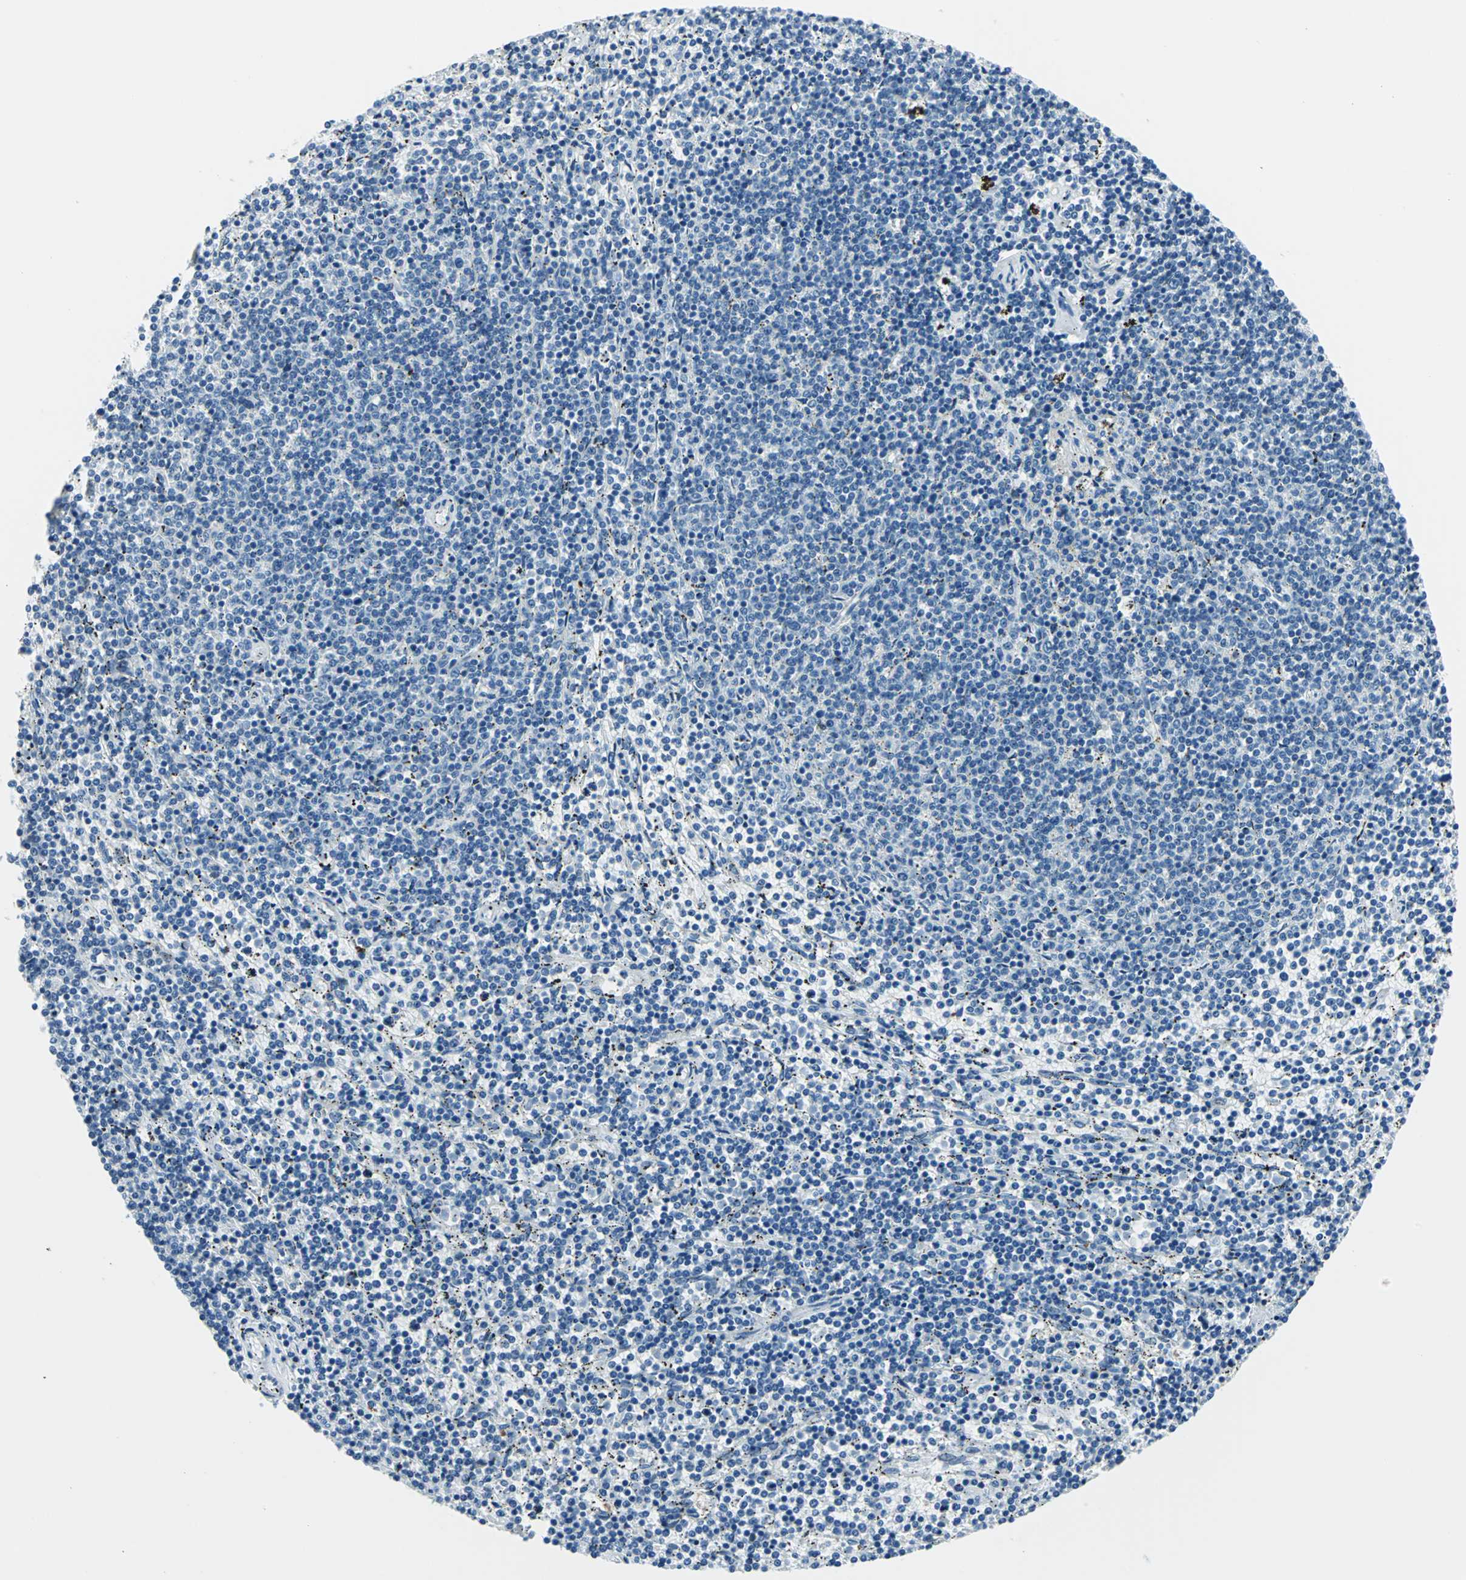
{"staining": {"intensity": "negative", "quantity": "none", "location": "none"}, "tissue": "lymphoma", "cell_type": "Tumor cells", "image_type": "cancer", "snomed": [{"axis": "morphology", "description": "Malignant lymphoma, non-Hodgkin's type, Low grade"}, {"axis": "topography", "description": "Spleen"}], "caption": "Immunohistochemistry (IHC) histopathology image of neoplastic tissue: malignant lymphoma, non-Hodgkin's type (low-grade) stained with DAB (3,3'-diaminobenzidine) shows no significant protein expression in tumor cells.", "gene": "AKR1A1", "patient": {"sex": "female", "age": 50}}